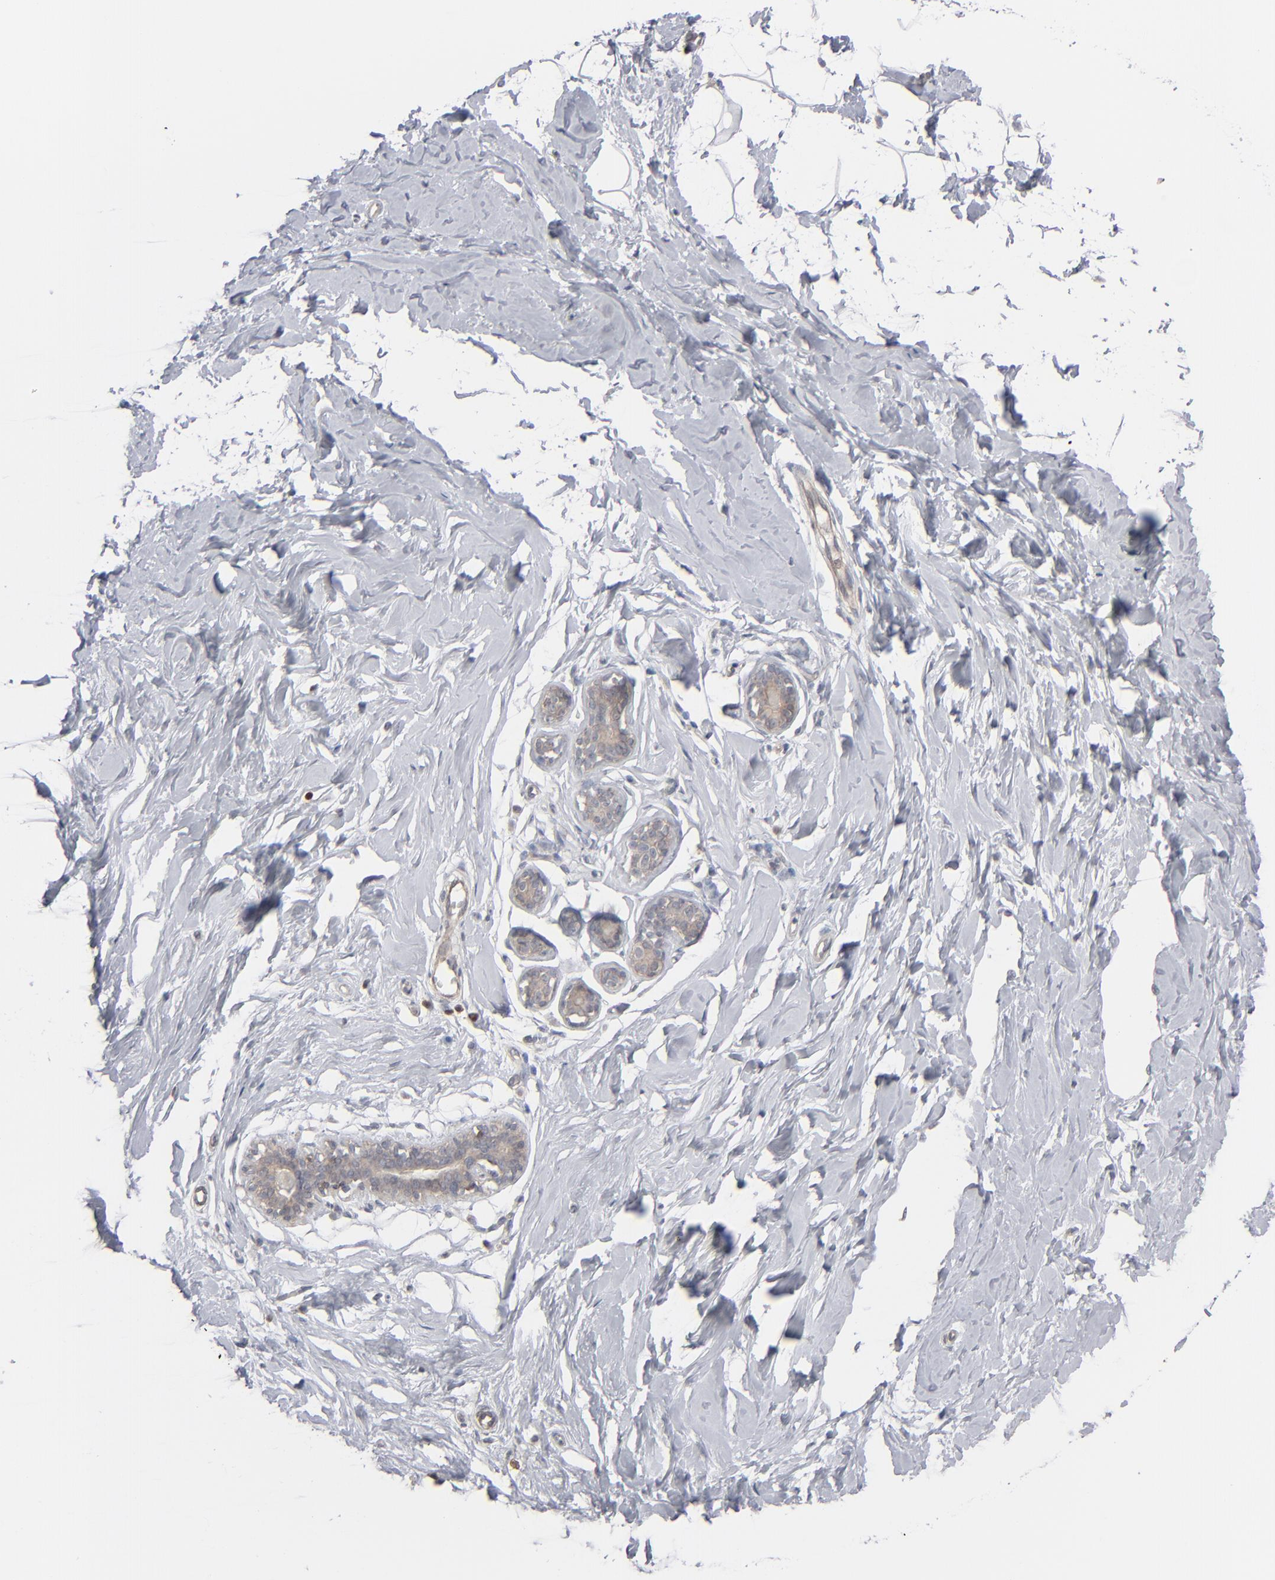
{"staining": {"intensity": "negative", "quantity": "none", "location": "none"}, "tissue": "breast", "cell_type": "Adipocytes", "image_type": "normal", "snomed": [{"axis": "morphology", "description": "Normal tissue, NOS"}, {"axis": "topography", "description": "Breast"}], "caption": "DAB (3,3'-diaminobenzidine) immunohistochemical staining of normal breast demonstrates no significant positivity in adipocytes.", "gene": "STAT4", "patient": {"sex": "female", "age": 23}}